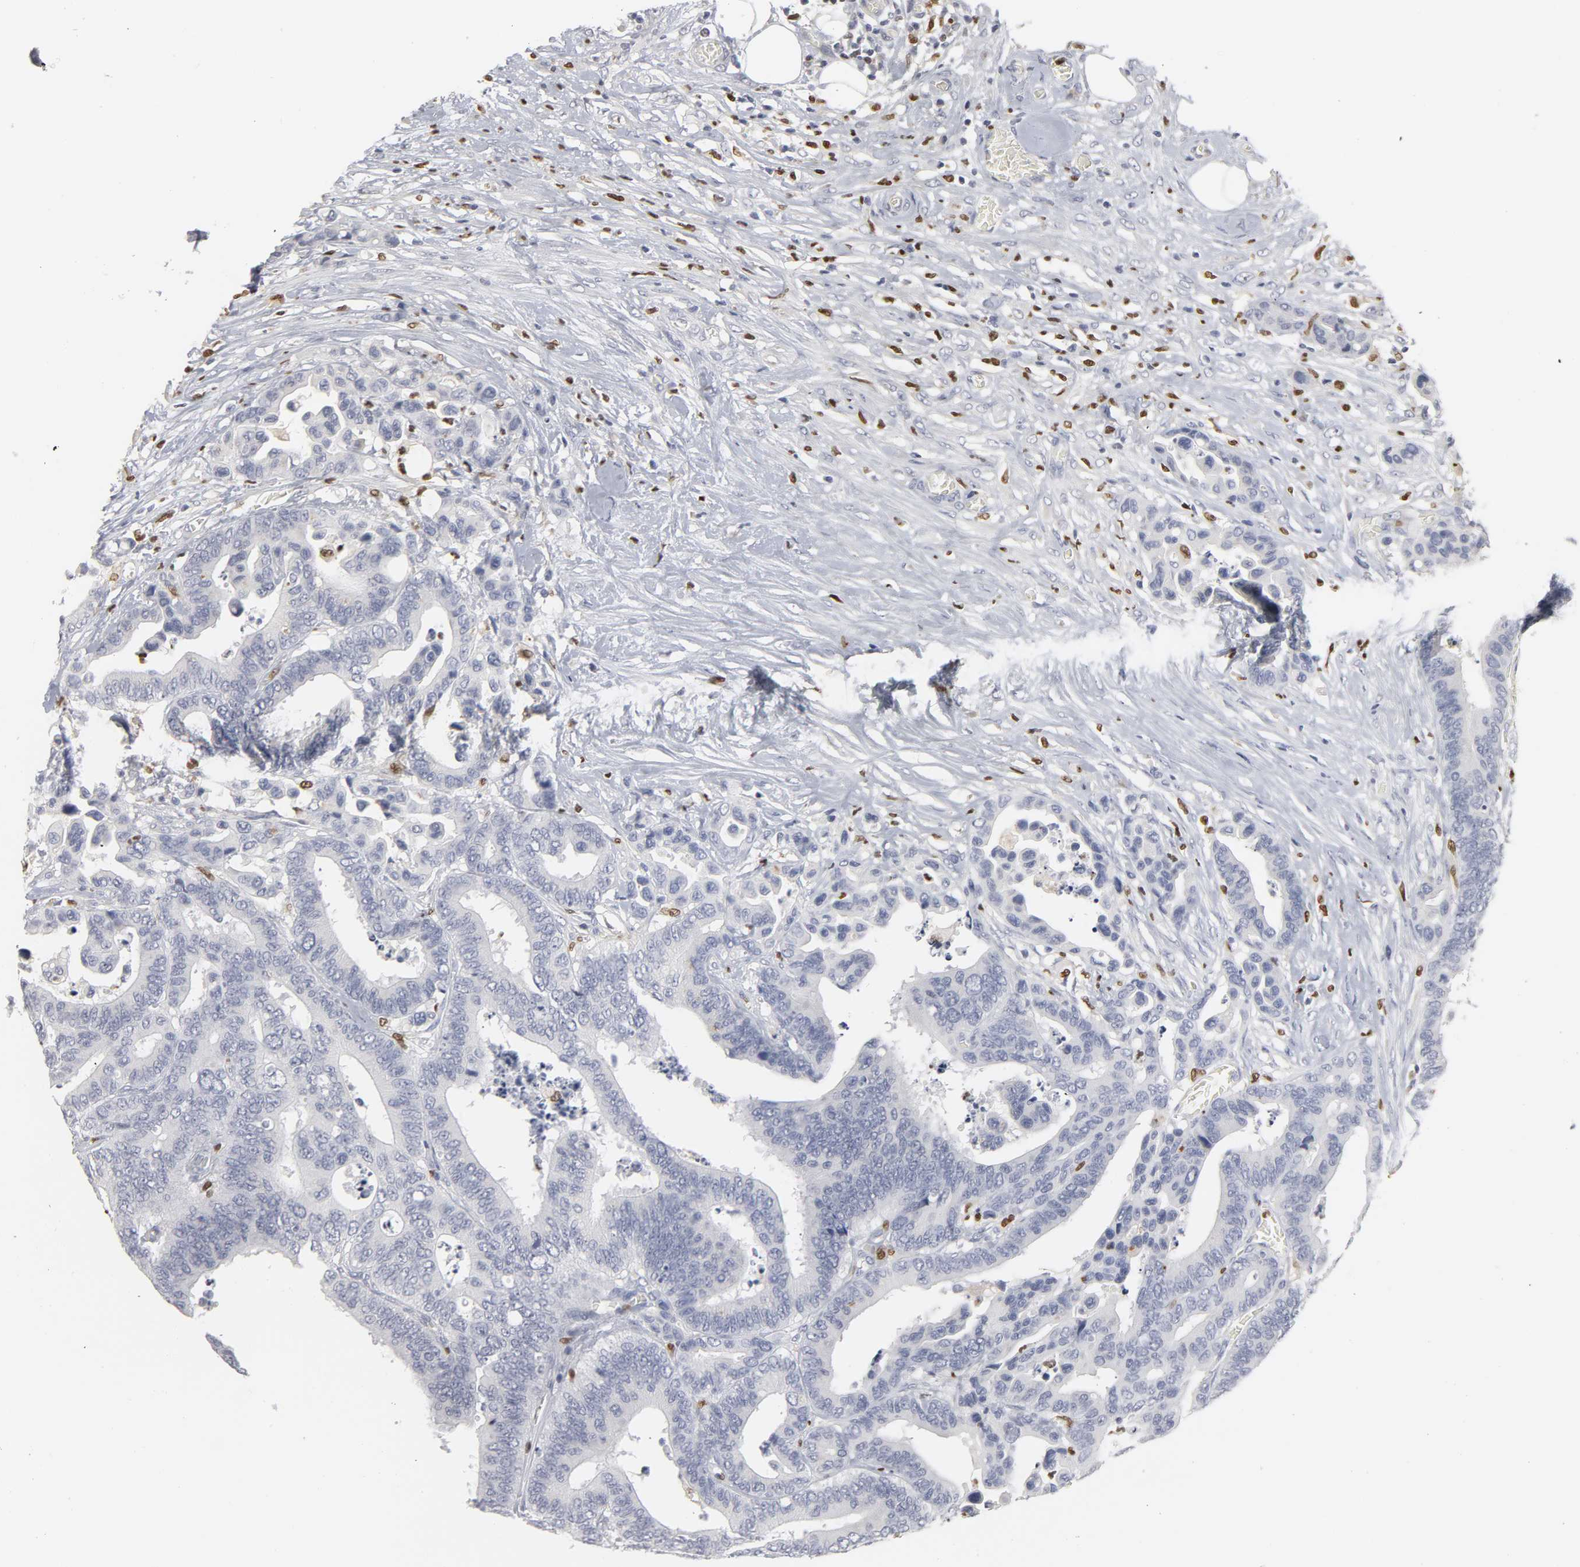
{"staining": {"intensity": "negative", "quantity": "none", "location": "none"}, "tissue": "colorectal cancer", "cell_type": "Tumor cells", "image_type": "cancer", "snomed": [{"axis": "morphology", "description": "Adenocarcinoma, NOS"}, {"axis": "topography", "description": "Colon"}], "caption": "Tumor cells are negative for brown protein staining in colorectal cancer. (Stains: DAB immunohistochemistry with hematoxylin counter stain, Microscopy: brightfield microscopy at high magnification).", "gene": "SPI1", "patient": {"sex": "male", "age": 82}}